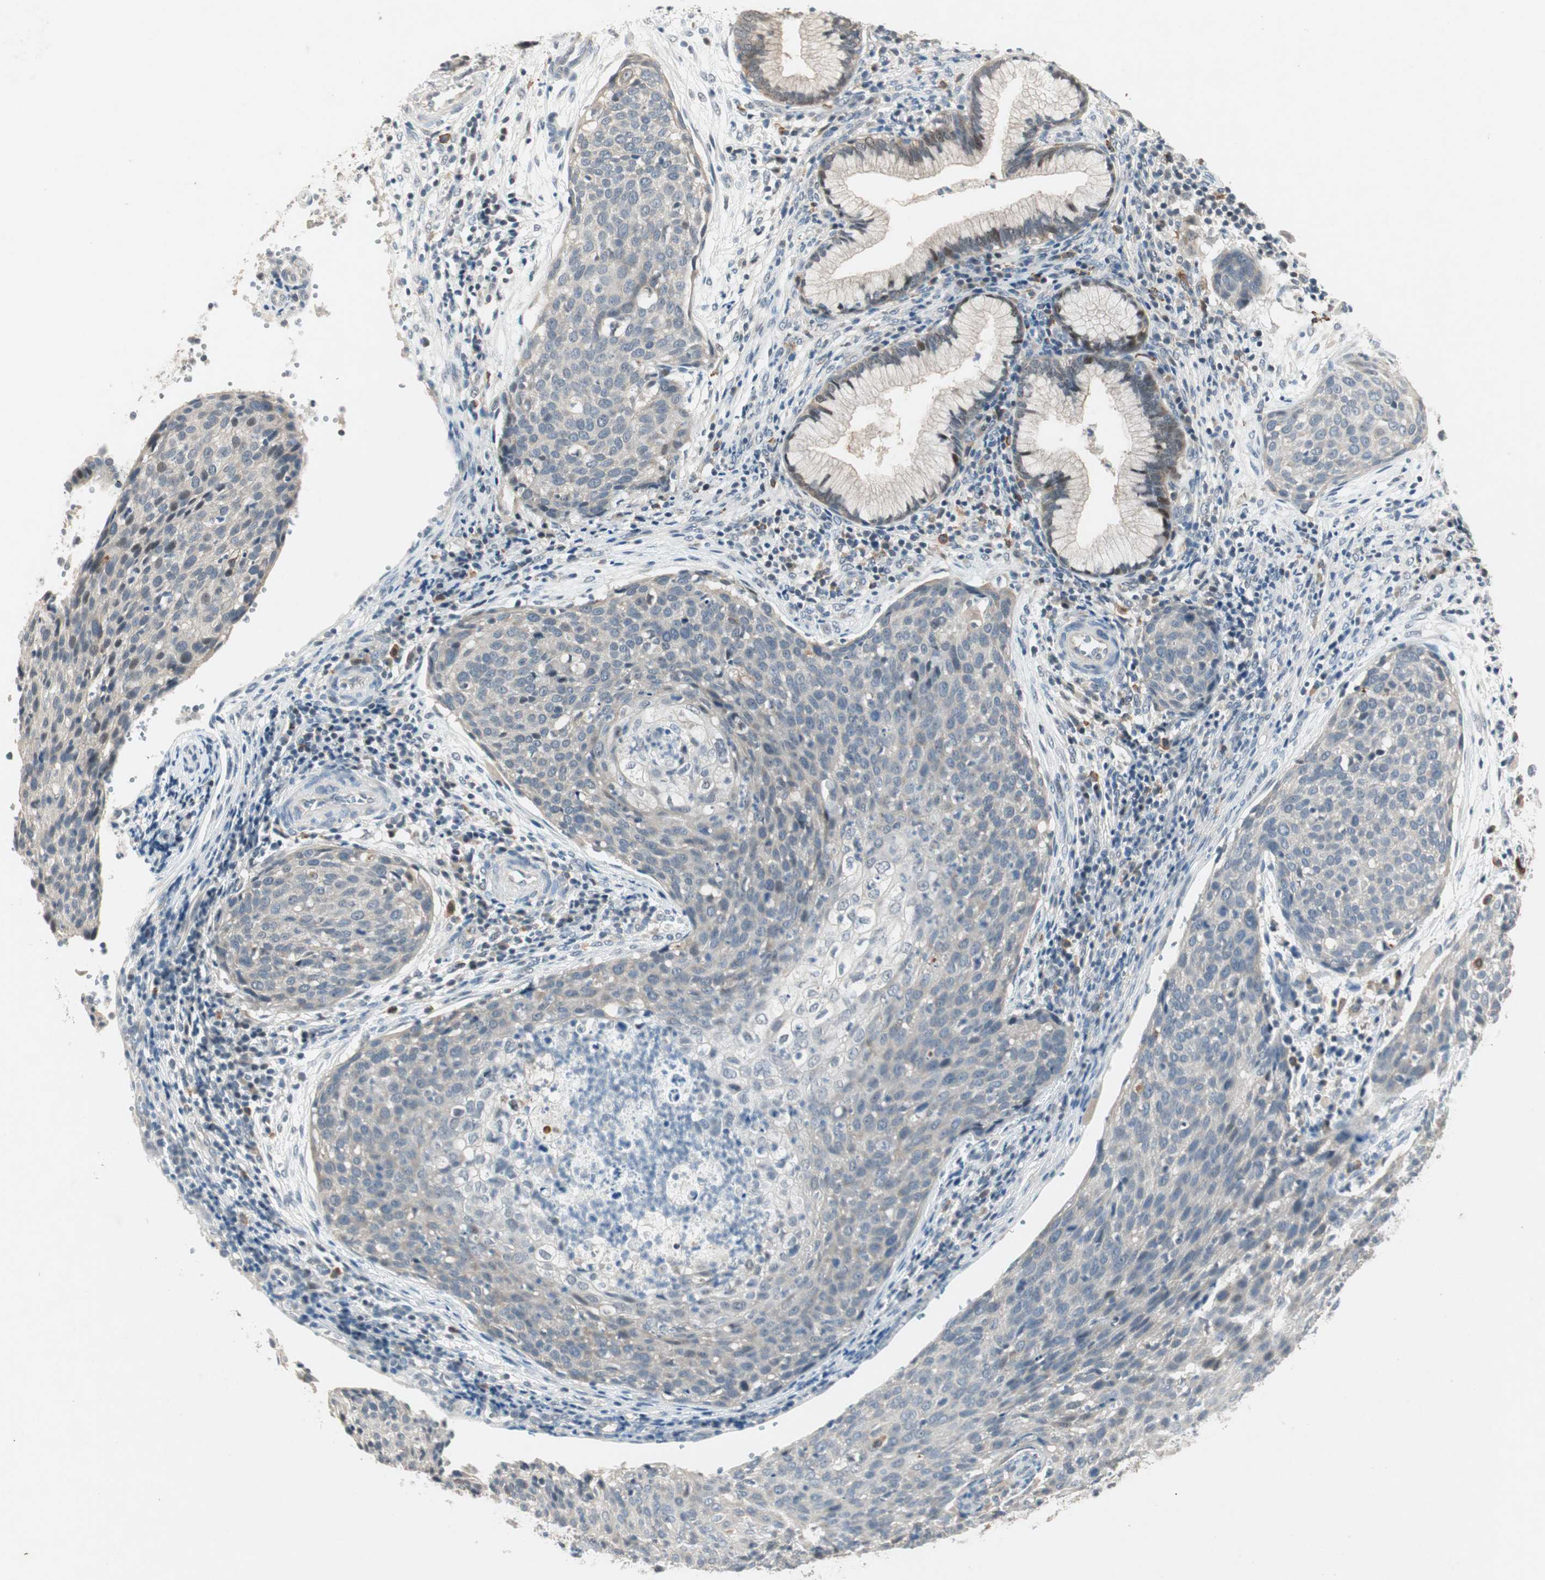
{"staining": {"intensity": "weak", "quantity": "25%-75%", "location": "cytoplasmic/membranous"}, "tissue": "cervical cancer", "cell_type": "Tumor cells", "image_type": "cancer", "snomed": [{"axis": "morphology", "description": "Squamous cell carcinoma, NOS"}, {"axis": "topography", "description": "Cervix"}], "caption": "Brown immunohistochemical staining in human cervical squamous cell carcinoma shows weak cytoplasmic/membranous expression in approximately 25%-75% of tumor cells. The staining was performed using DAB (3,3'-diaminobenzidine) to visualize the protein expression in brown, while the nuclei were stained in blue with hematoxylin (Magnification: 20x).", "gene": "RTL6", "patient": {"sex": "female", "age": 38}}